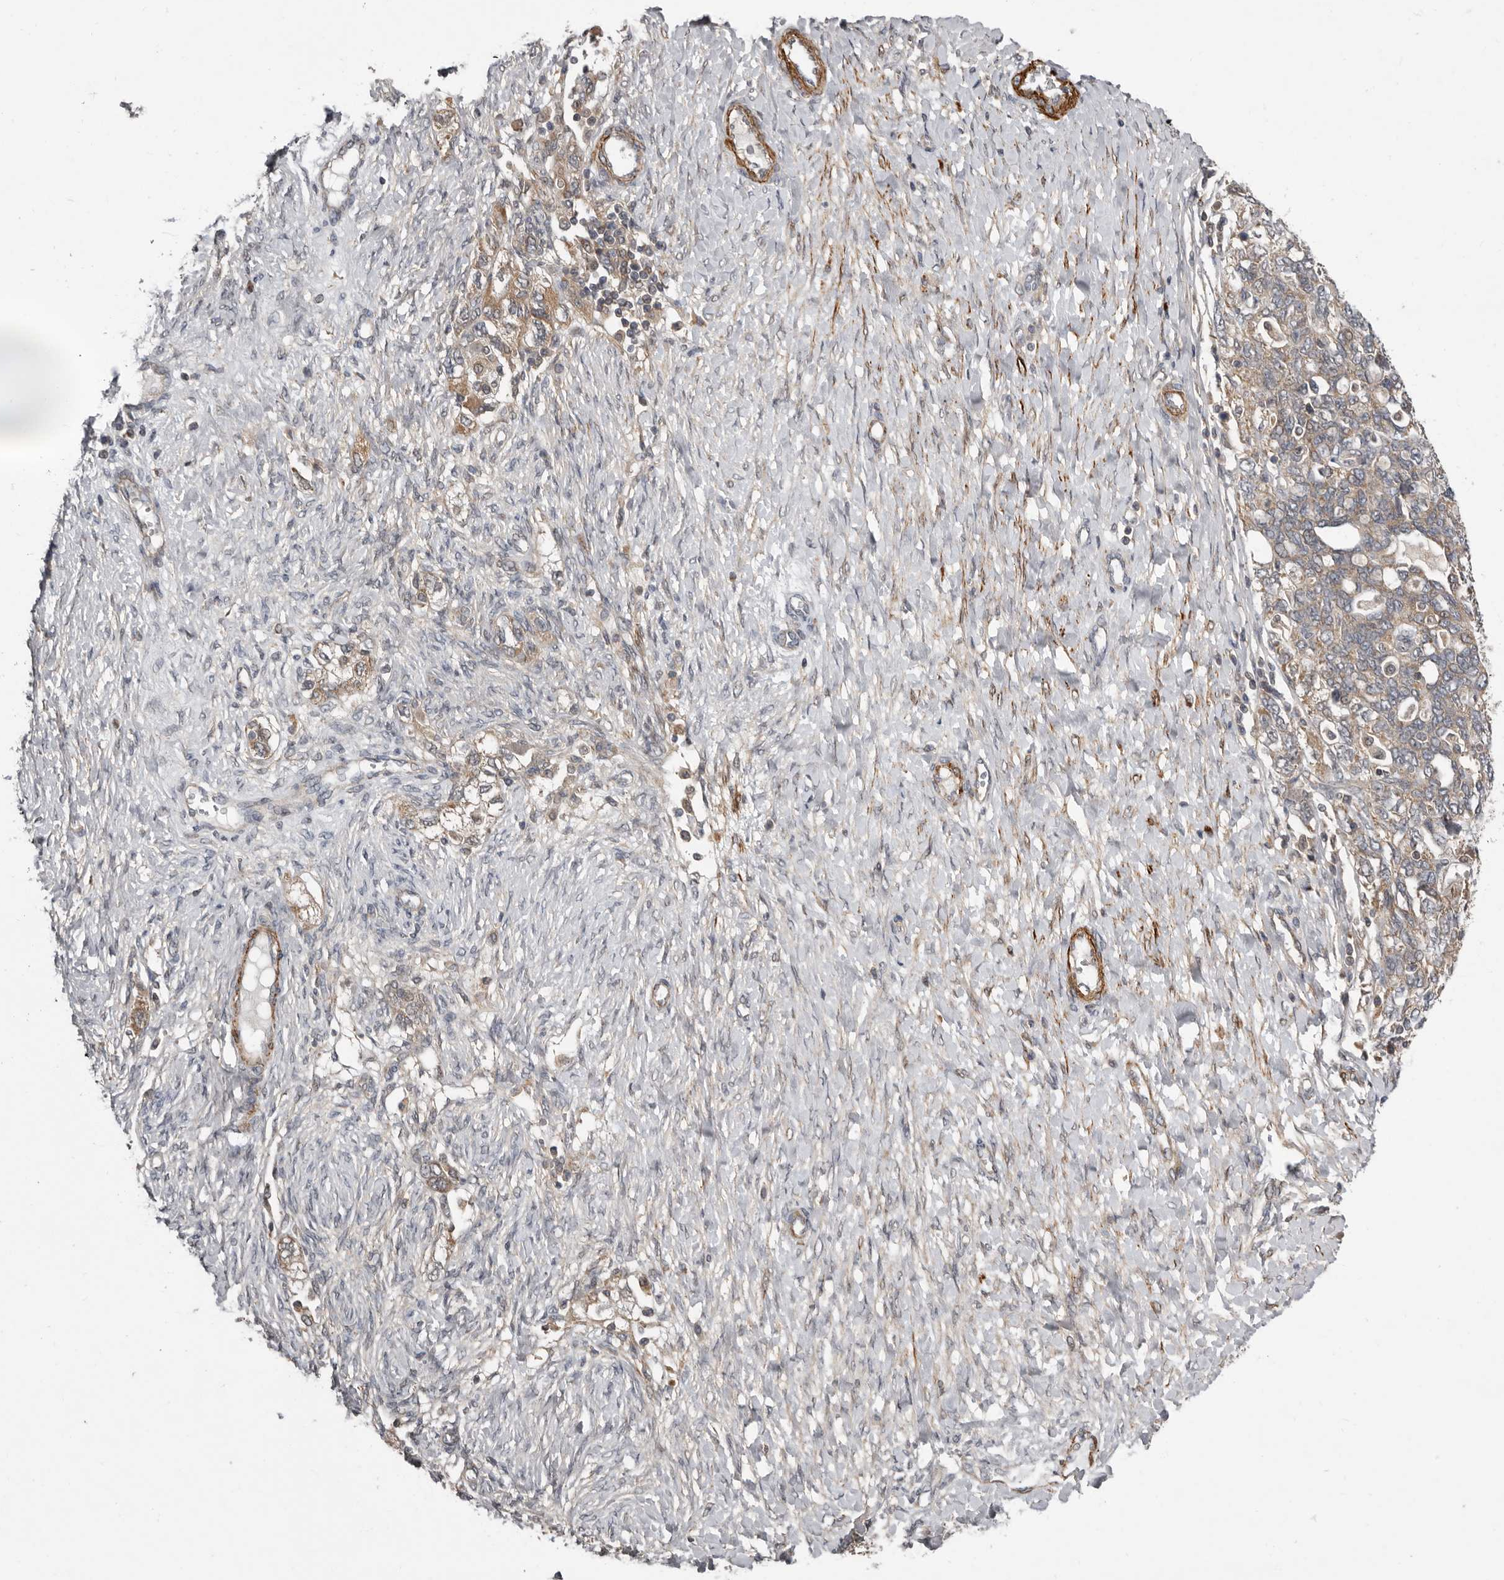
{"staining": {"intensity": "weak", "quantity": "25%-75%", "location": "cytoplasmic/membranous"}, "tissue": "ovarian cancer", "cell_type": "Tumor cells", "image_type": "cancer", "snomed": [{"axis": "morphology", "description": "Carcinoma, NOS"}, {"axis": "morphology", "description": "Cystadenocarcinoma, serous, NOS"}, {"axis": "topography", "description": "Ovary"}], "caption": "Protein staining reveals weak cytoplasmic/membranous staining in about 25%-75% of tumor cells in ovarian carcinoma.", "gene": "FGFR4", "patient": {"sex": "female", "age": 69}}